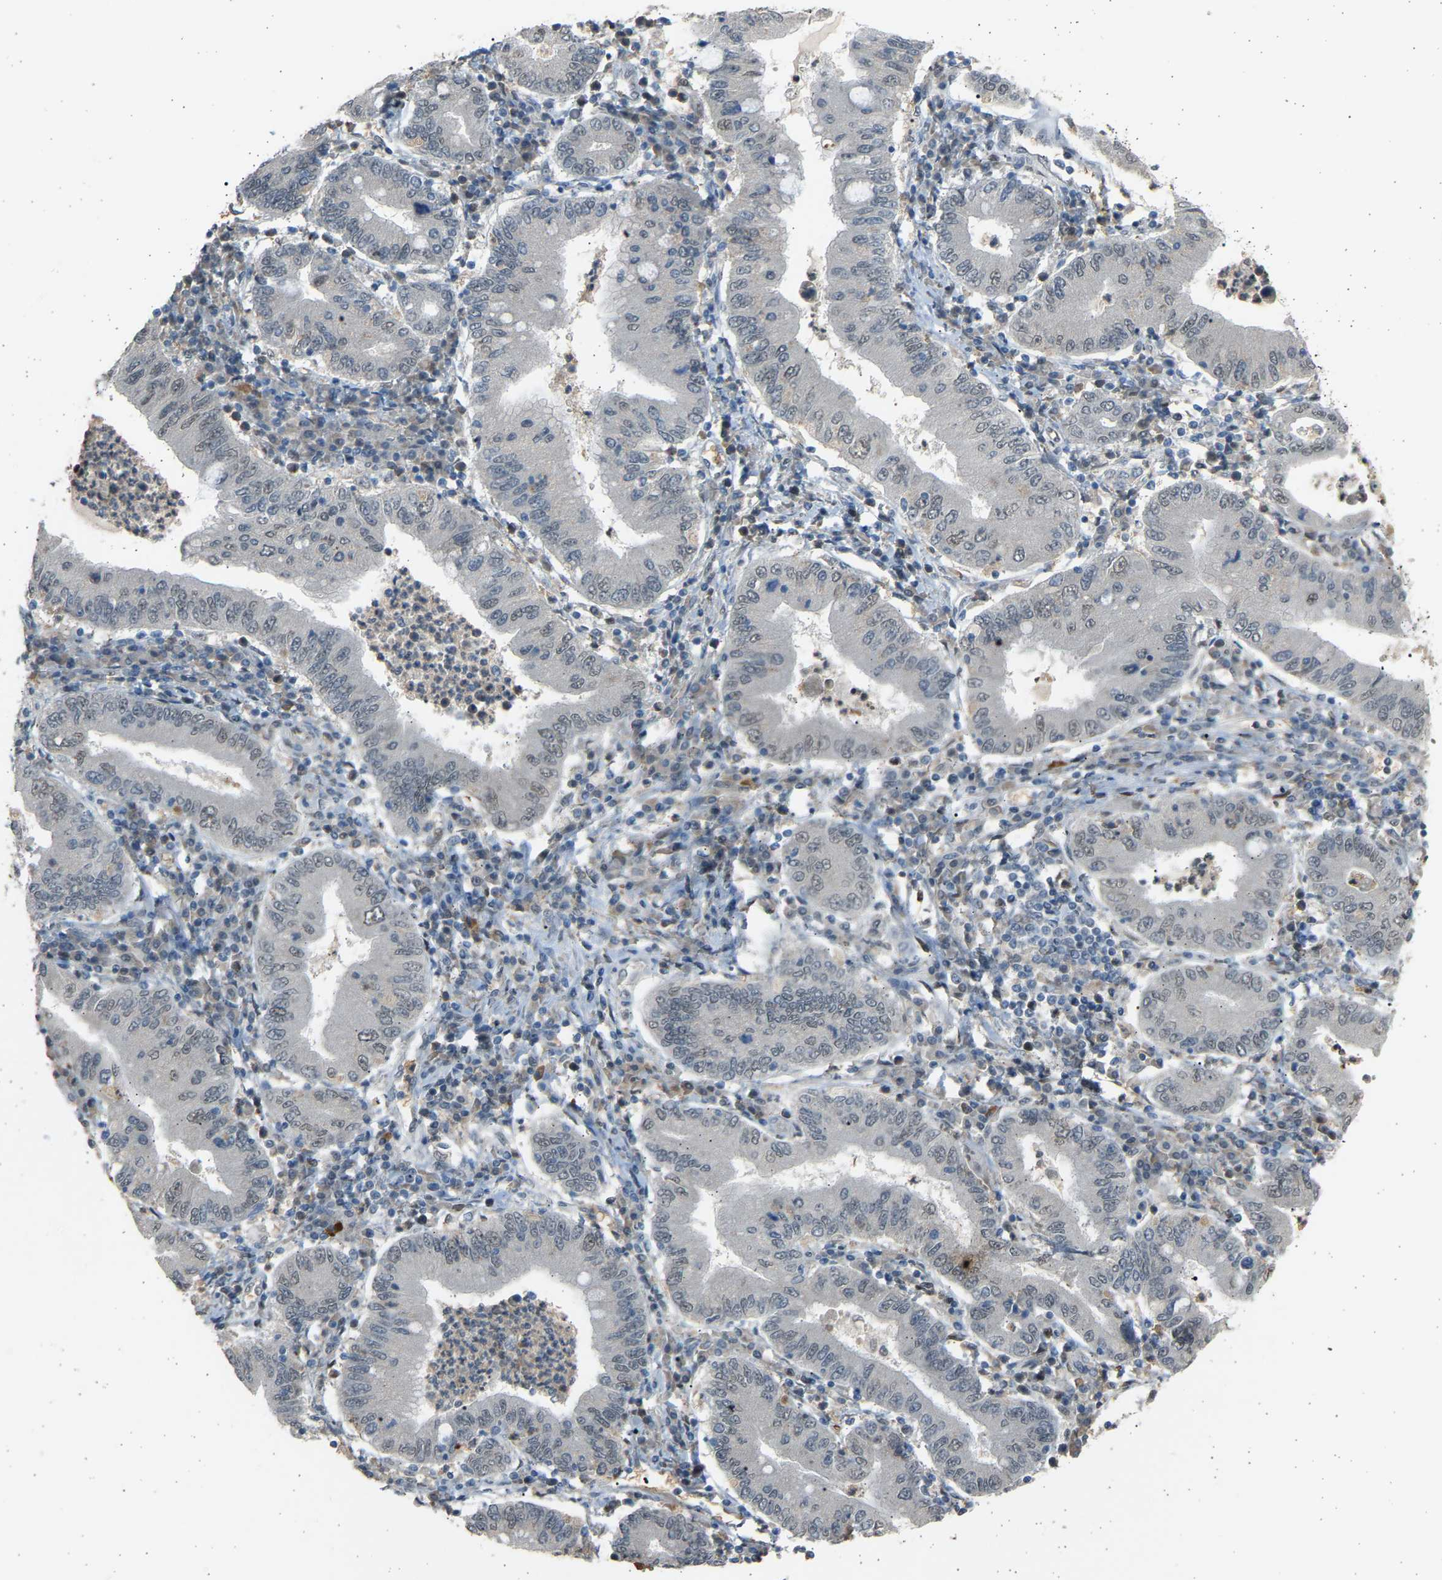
{"staining": {"intensity": "weak", "quantity": "<25%", "location": "cytoplasmic/membranous"}, "tissue": "stomach cancer", "cell_type": "Tumor cells", "image_type": "cancer", "snomed": [{"axis": "morphology", "description": "Normal tissue, NOS"}, {"axis": "morphology", "description": "Adenocarcinoma, NOS"}, {"axis": "topography", "description": "Esophagus"}, {"axis": "topography", "description": "Stomach, upper"}, {"axis": "topography", "description": "Peripheral nerve tissue"}], "caption": "Protein analysis of adenocarcinoma (stomach) demonstrates no significant positivity in tumor cells.", "gene": "BIRC2", "patient": {"sex": "male", "age": 62}}